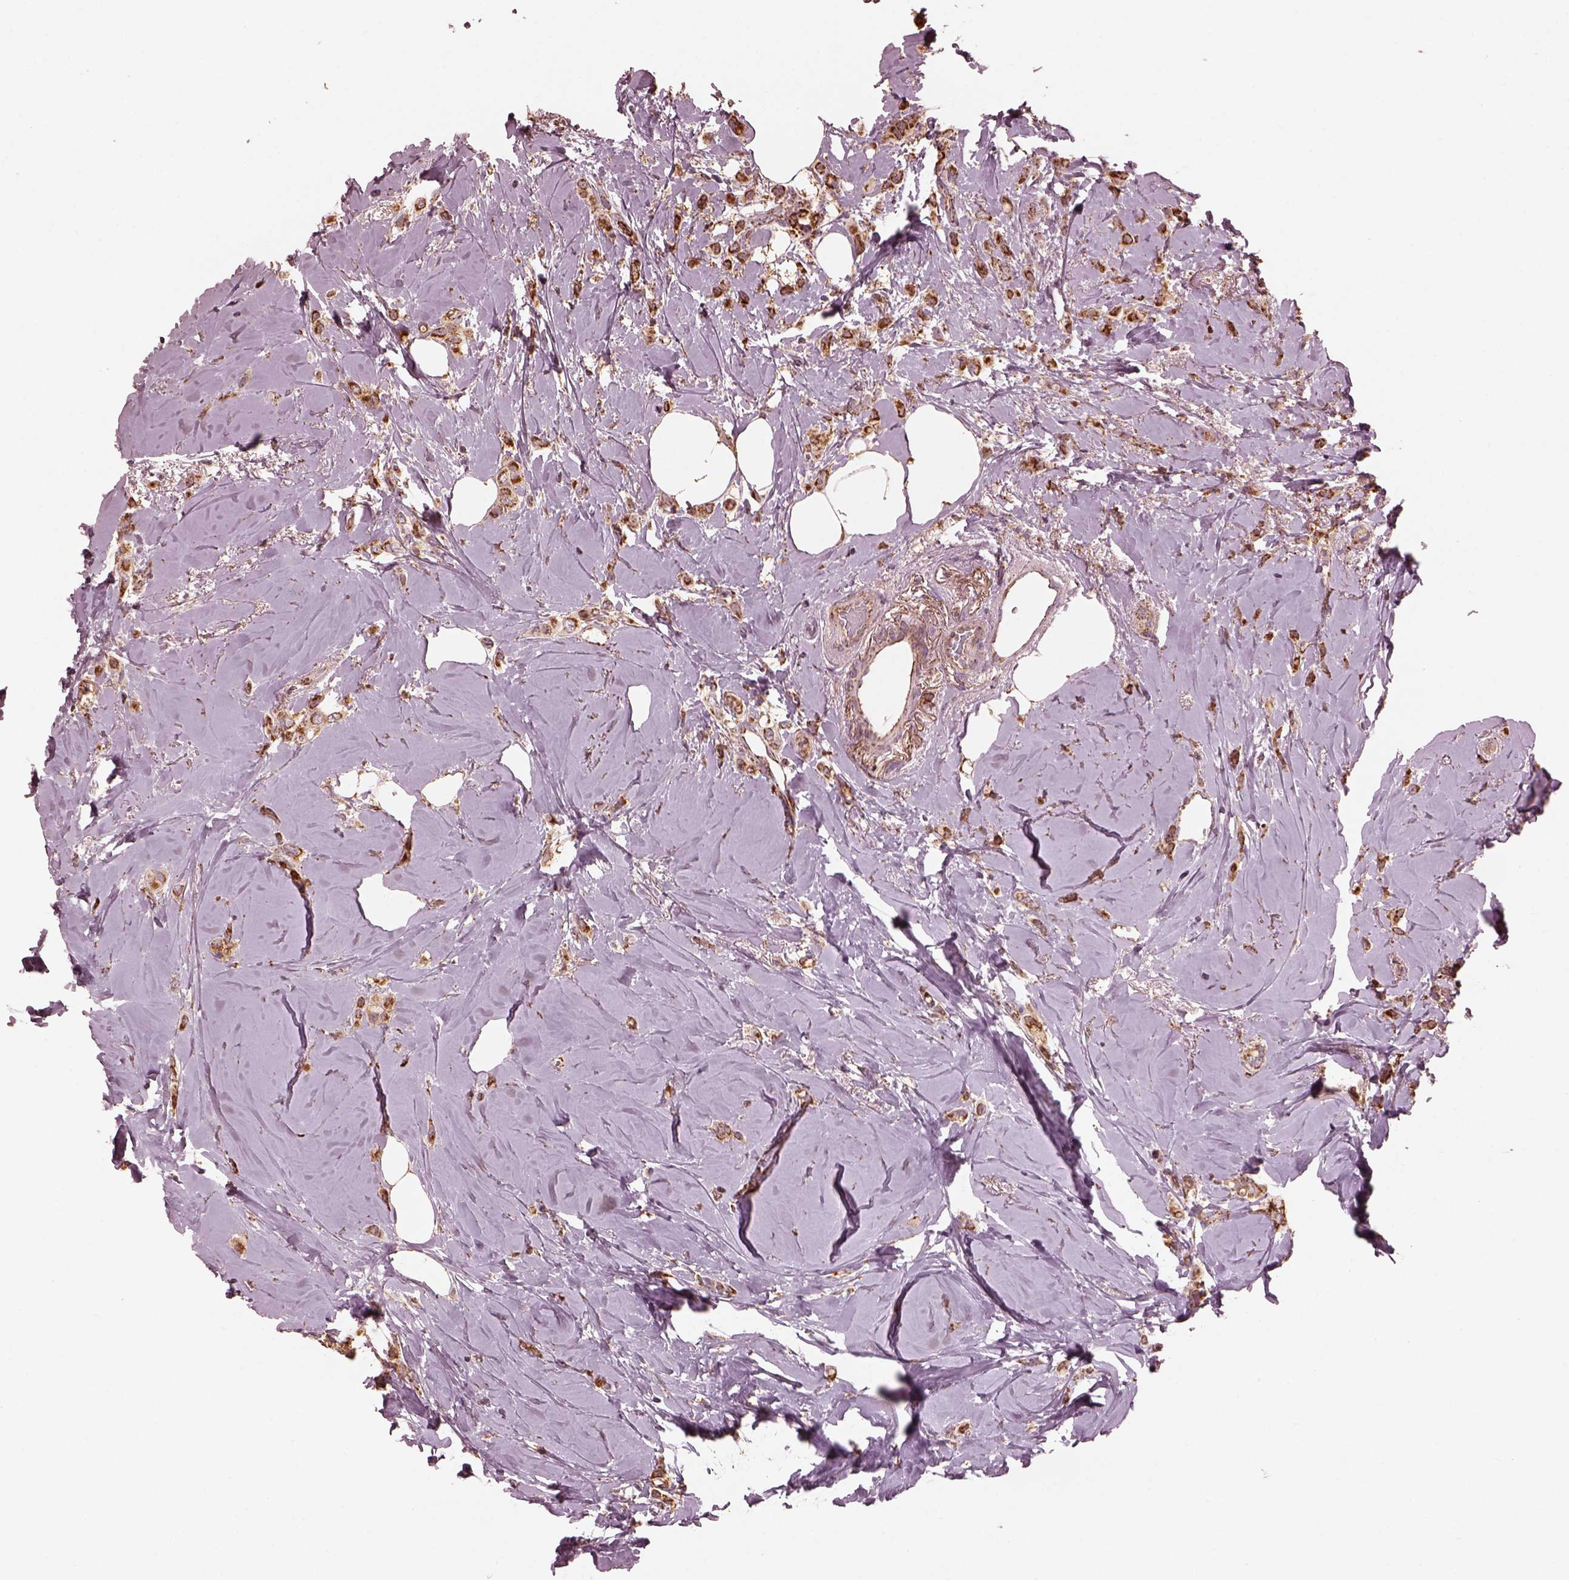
{"staining": {"intensity": "moderate", "quantity": ">75%", "location": "cytoplasmic/membranous"}, "tissue": "breast cancer", "cell_type": "Tumor cells", "image_type": "cancer", "snomed": [{"axis": "morphology", "description": "Lobular carcinoma"}, {"axis": "topography", "description": "Breast"}], "caption": "Approximately >75% of tumor cells in human breast cancer show moderate cytoplasmic/membranous protein staining as visualized by brown immunohistochemical staining.", "gene": "NDUFB10", "patient": {"sex": "female", "age": 66}}